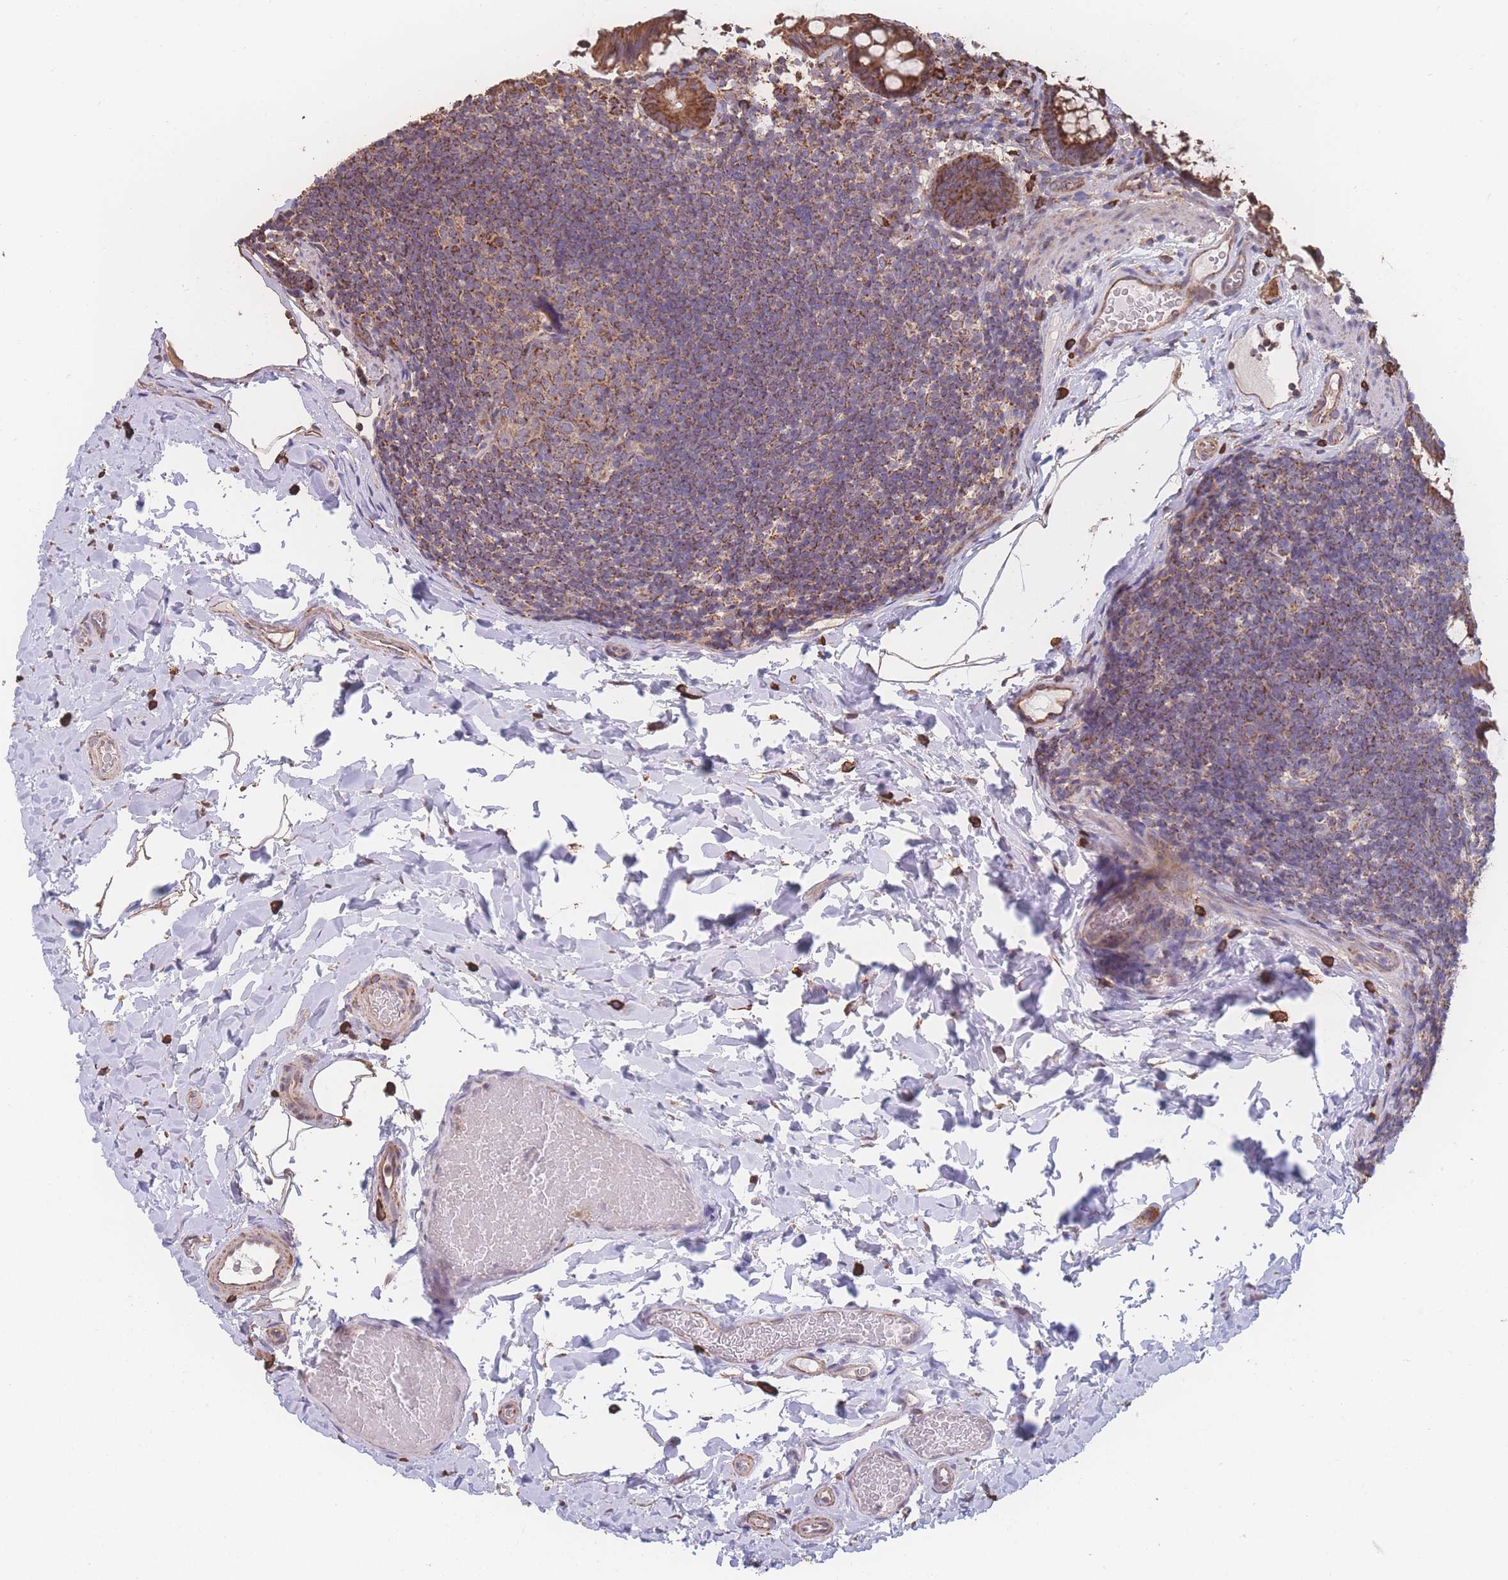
{"staining": {"intensity": "moderate", "quantity": ">75%", "location": "cytoplasmic/membranous"}, "tissue": "colon", "cell_type": "Endothelial cells", "image_type": "normal", "snomed": [{"axis": "morphology", "description": "Normal tissue, NOS"}, {"axis": "topography", "description": "Colon"}], "caption": "Immunohistochemistry (IHC) image of normal human colon stained for a protein (brown), which displays medium levels of moderate cytoplasmic/membranous expression in about >75% of endothelial cells.", "gene": "SGSM3", "patient": {"sex": "male", "age": 46}}